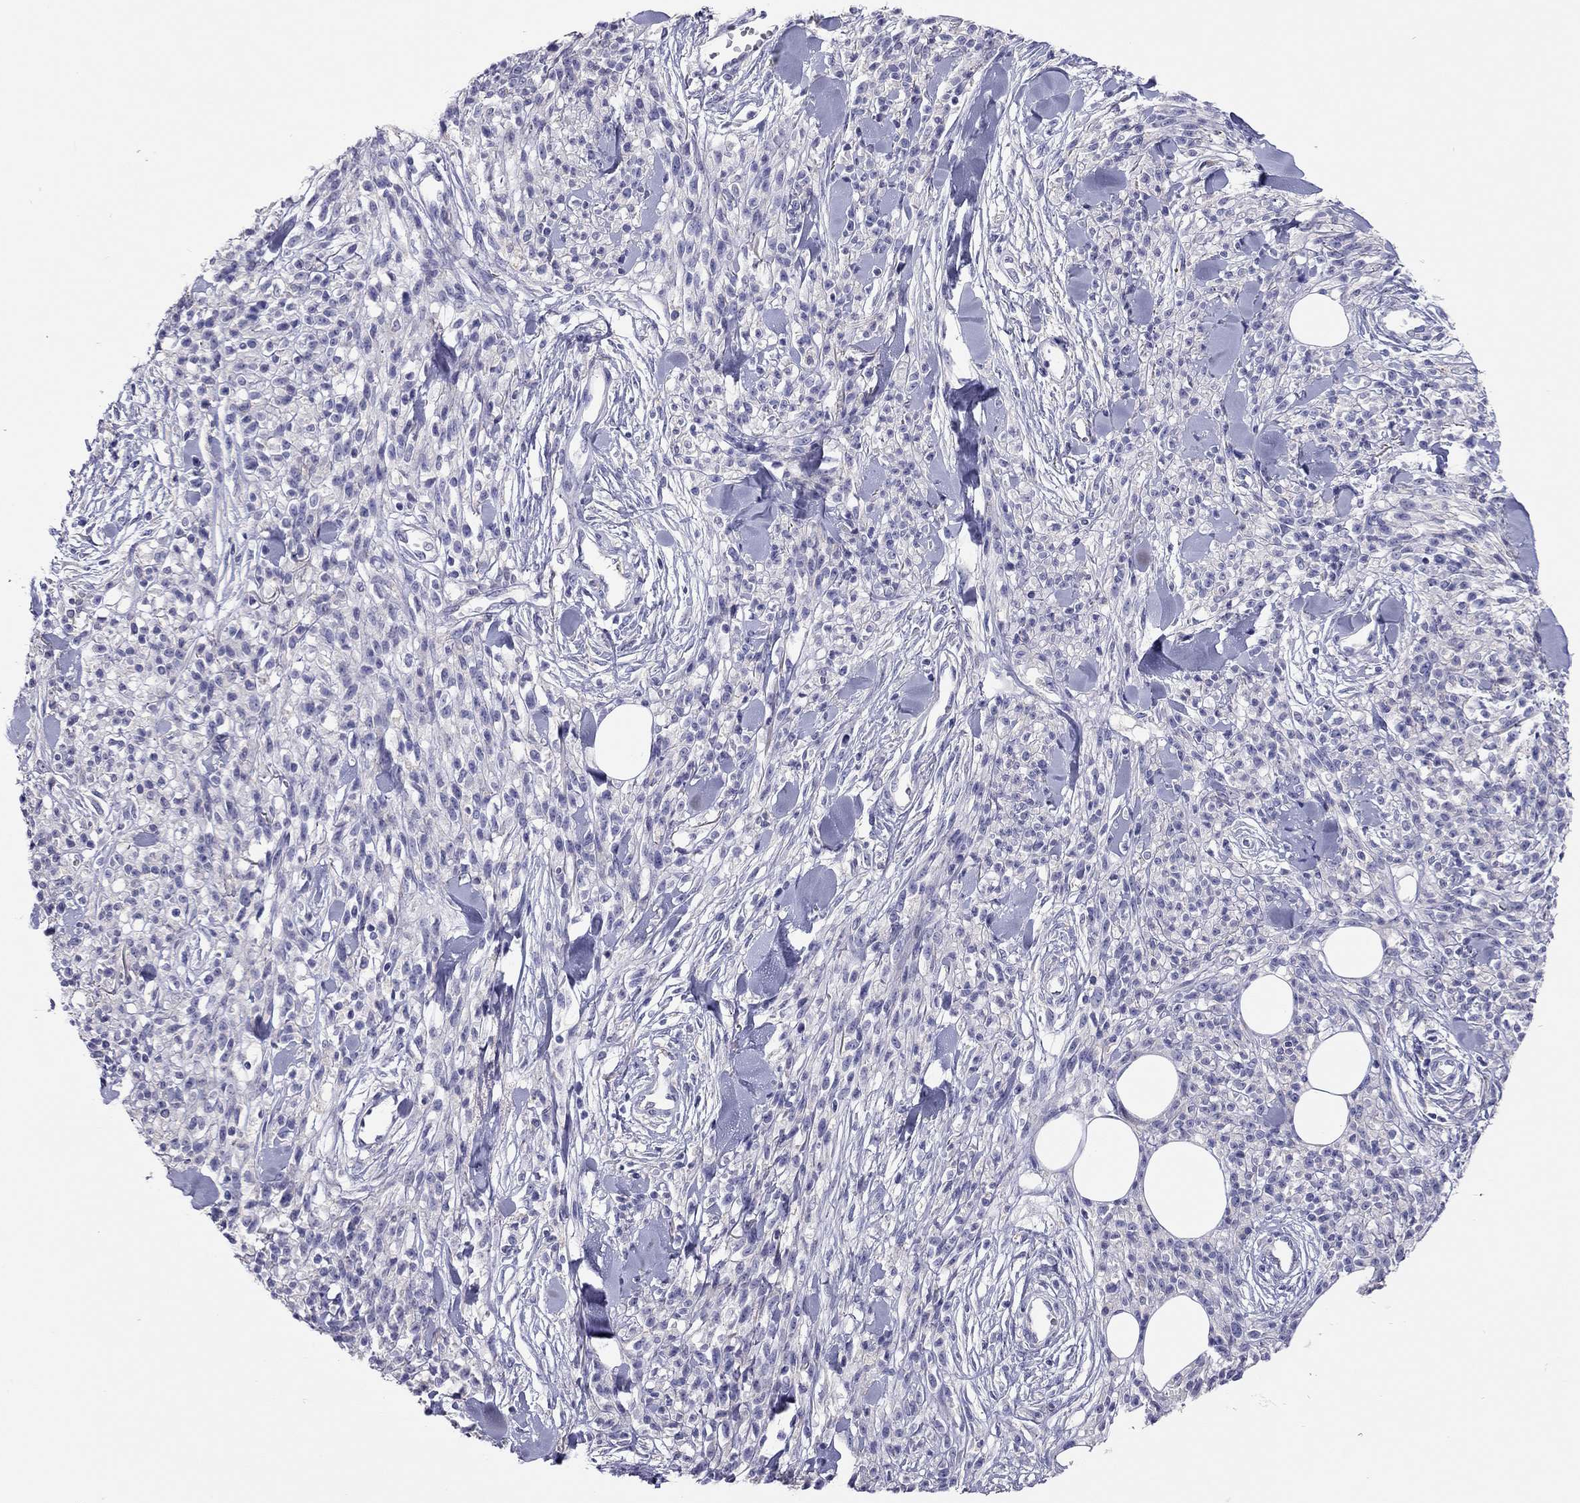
{"staining": {"intensity": "negative", "quantity": "none", "location": "none"}, "tissue": "melanoma", "cell_type": "Tumor cells", "image_type": "cancer", "snomed": [{"axis": "morphology", "description": "Malignant melanoma, NOS"}, {"axis": "topography", "description": "Skin"}, {"axis": "topography", "description": "Skin of trunk"}], "caption": "IHC histopathology image of human melanoma stained for a protein (brown), which displays no expression in tumor cells.", "gene": "SCARB1", "patient": {"sex": "male", "age": 74}}